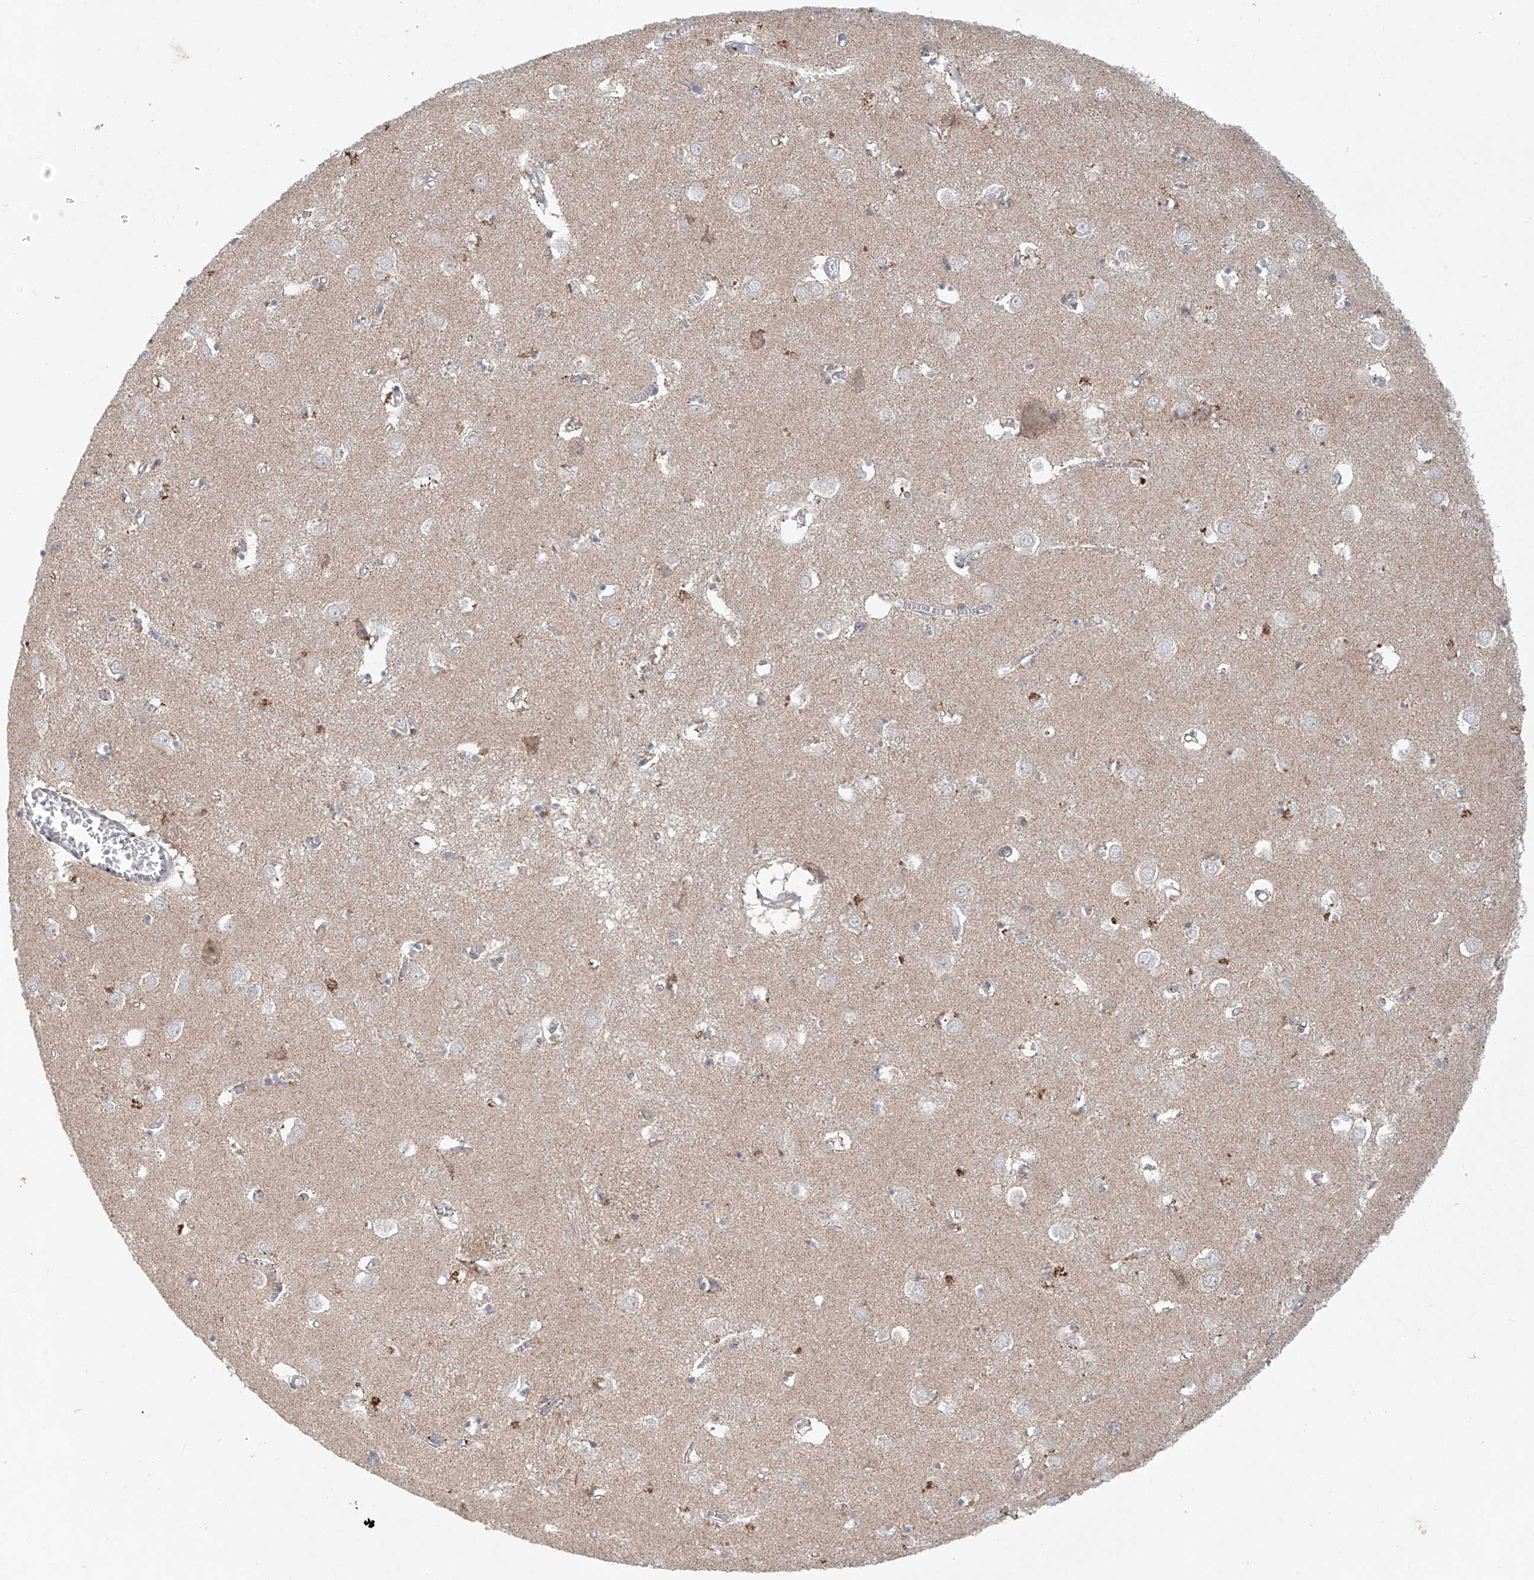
{"staining": {"intensity": "weak", "quantity": "<25%", "location": "cytoplasmic/membranous"}, "tissue": "caudate", "cell_type": "Glial cells", "image_type": "normal", "snomed": [{"axis": "morphology", "description": "Normal tissue, NOS"}, {"axis": "topography", "description": "Lateral ventricle wall"}], "caption": "Protein analysis of benign caudate reveals no significant positivity in glial cells.", "gene": "SIX4", "patient": {"sex": "male", "age": 70}}